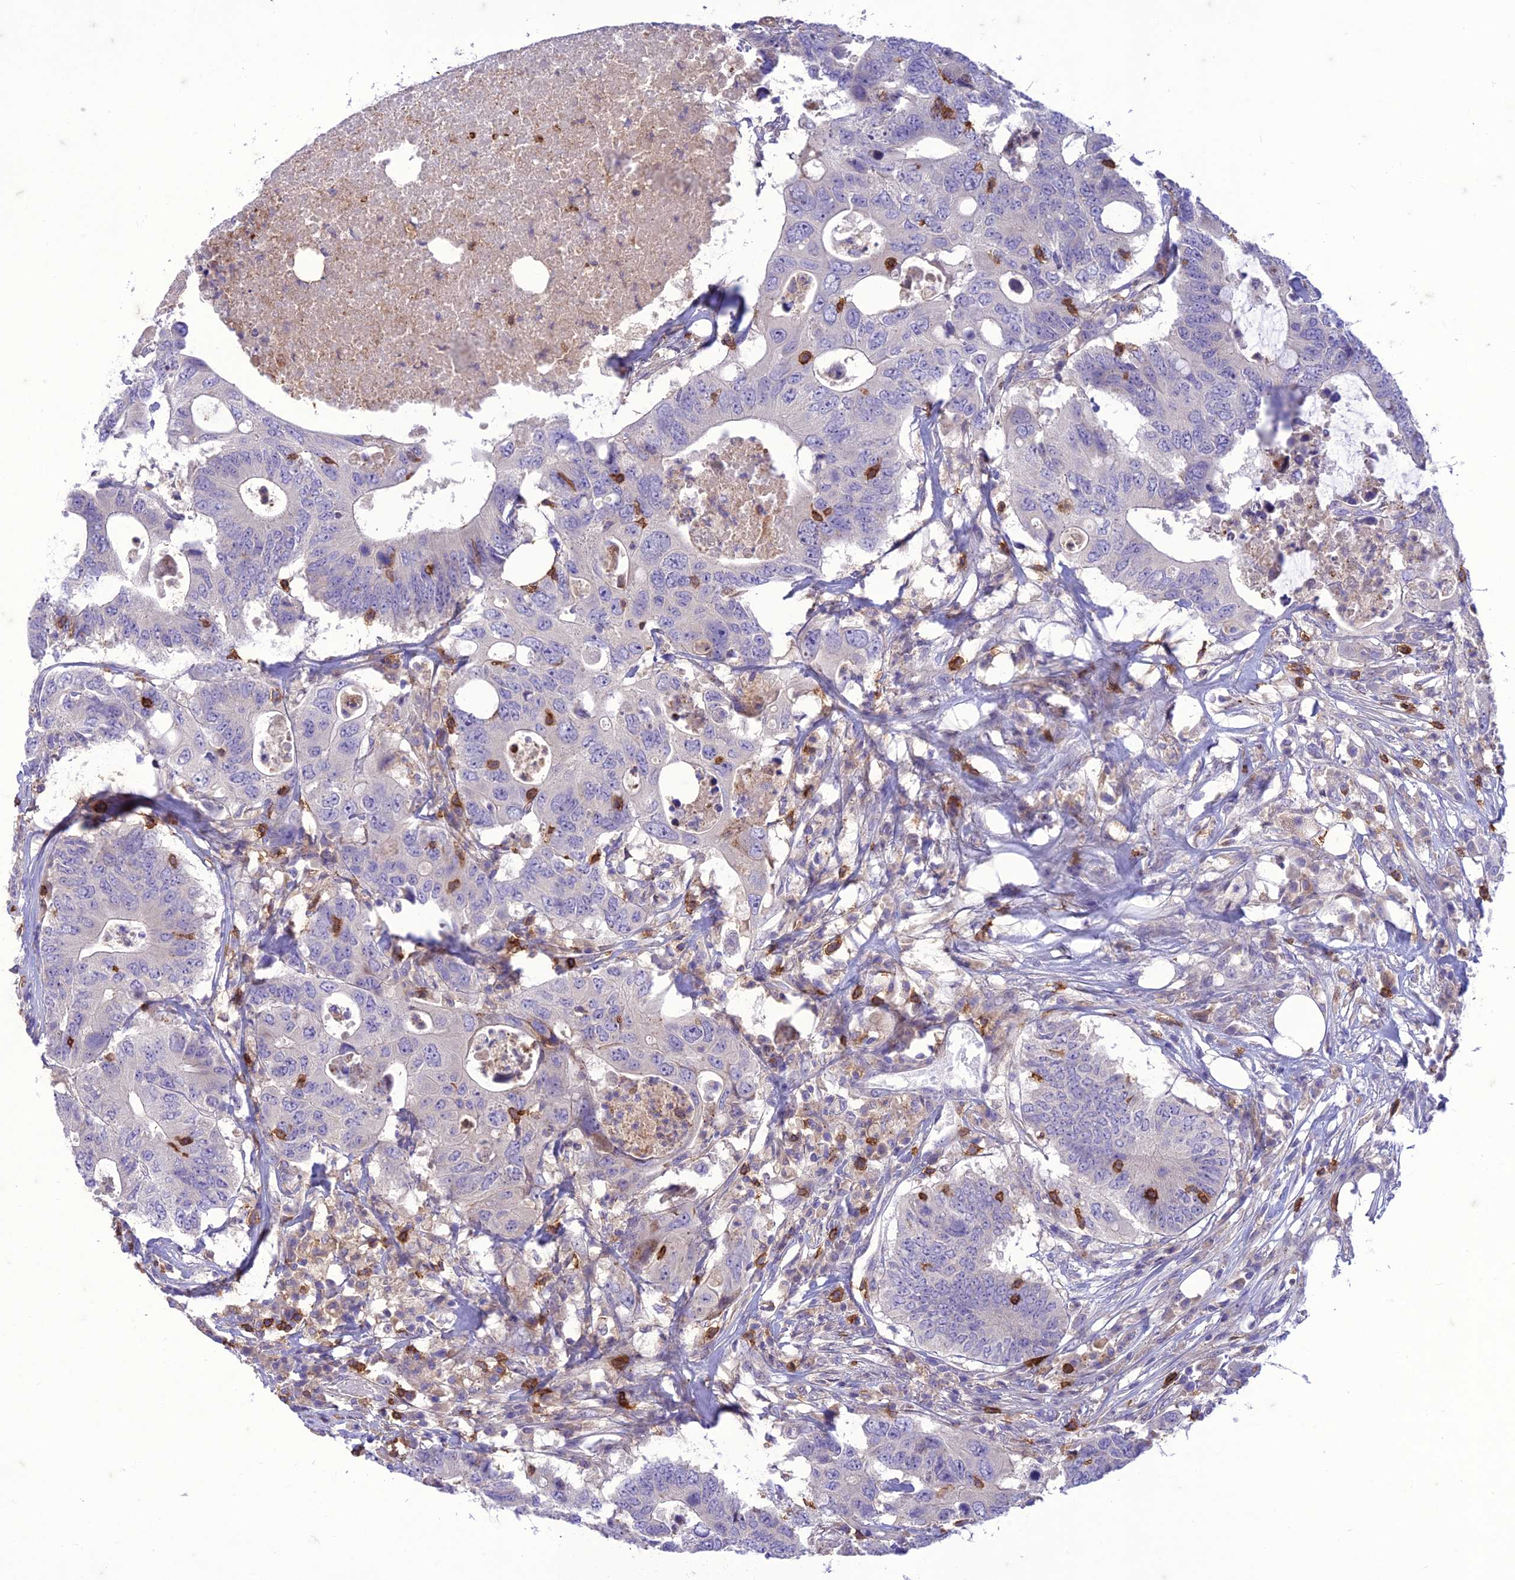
{"staining": {"intensity": "negative", "quantity": "none", "location": "none"}, "tissue": "colorectal cancer", "cell_type": "Tumor cells", "image_type": "cancer", "snomed": [{"axis": "morphology", "description": "Adenocarcinoma, NOS"}, {"axis": "topography", "description": "Colon"}], "caption": "High magnification brightfield microscopy of colorectal adenocarcinoma stained with DAB (brown) and counterstained with hematoxylin (blue): tumor cells show no significant staining.", "gene": "ITGAE", "patient": {"sex": "male", "age": 71}}